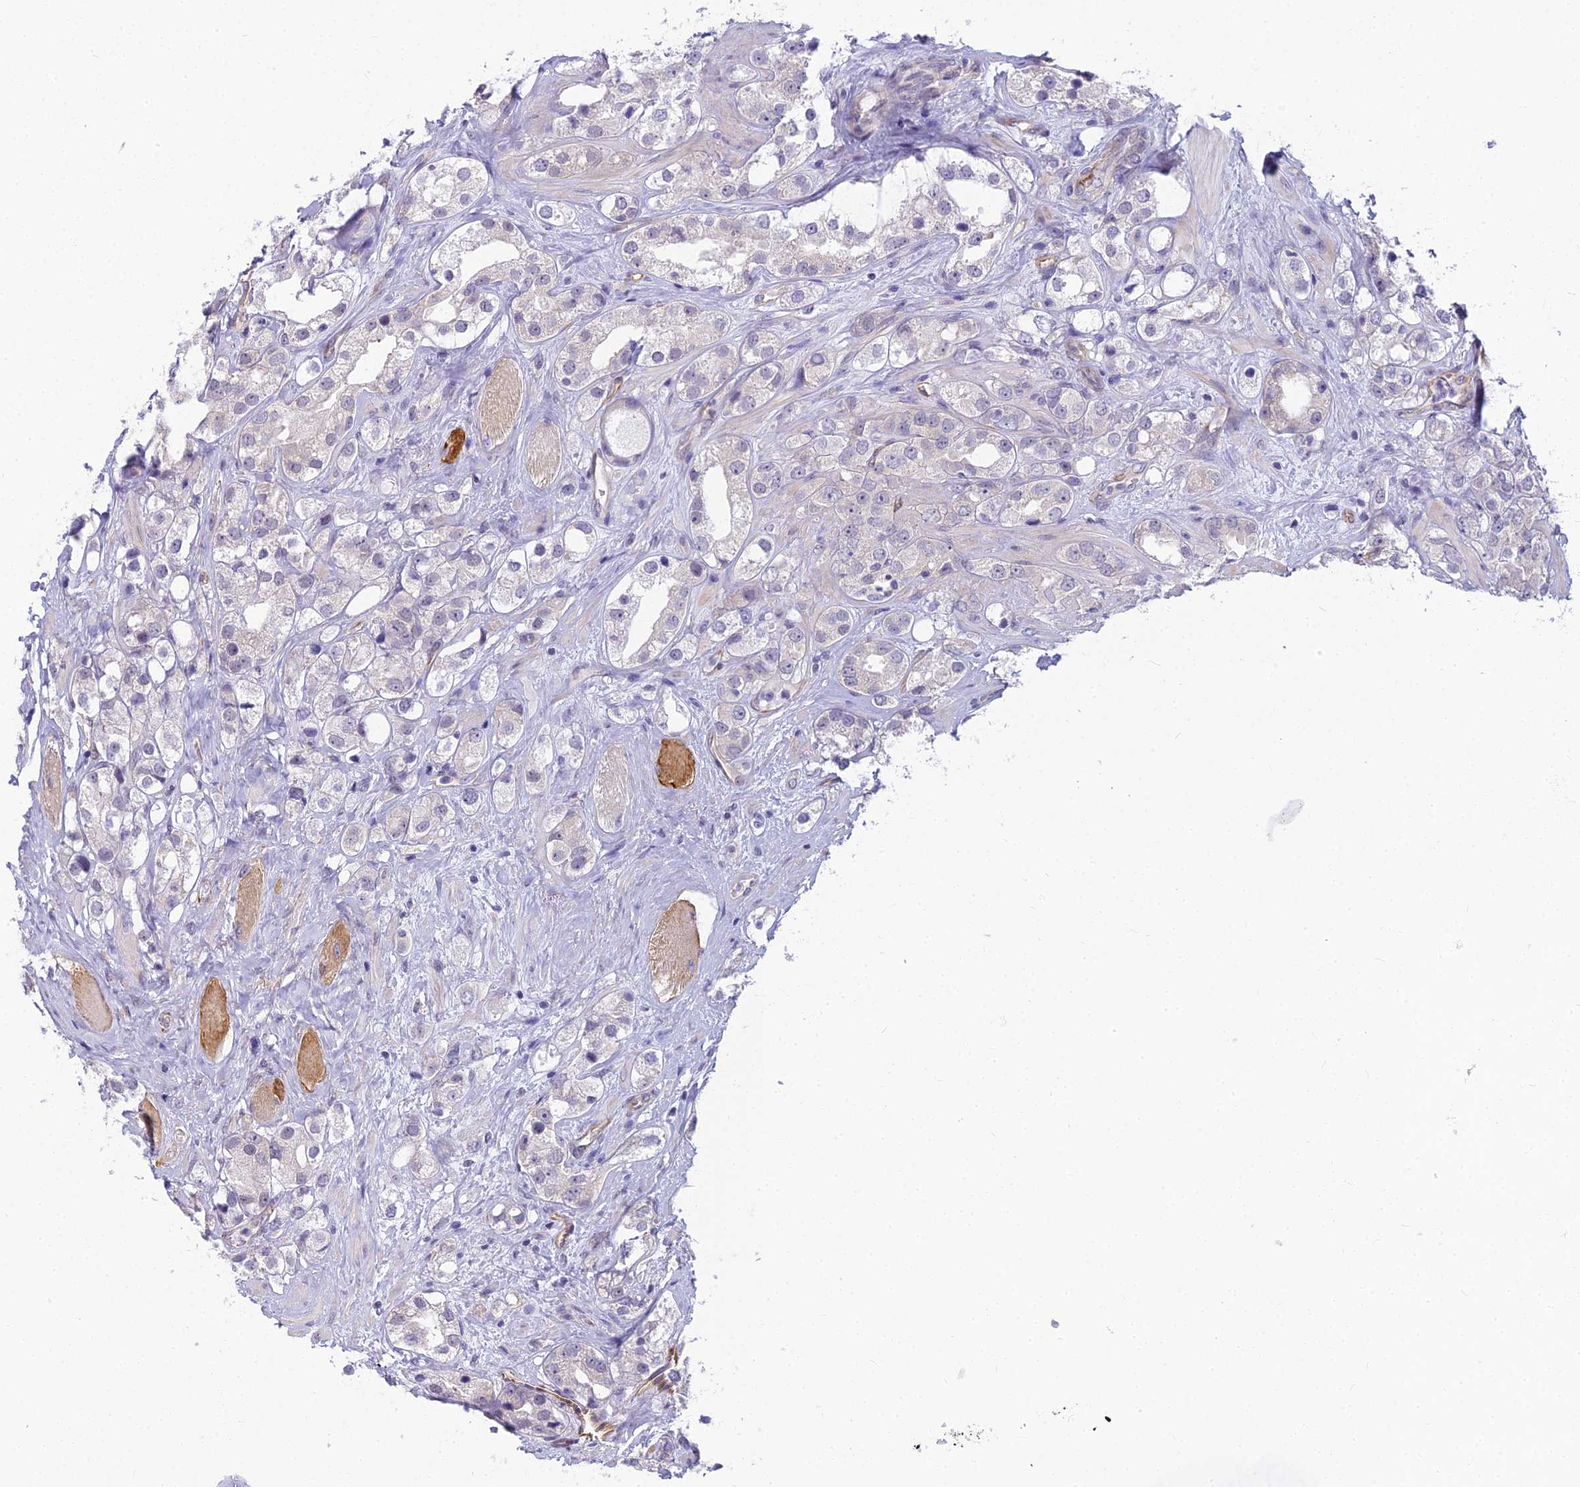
{"staining": {"intensity": "negative", "quantity": "none", "location": "none"}, "tissue": "prostate cancer", "cell_type": "Tumor cells", "image_type": "cancer", "snomed": [{"axis": "morphology", "description": "Adenocarcinoma, NOS"}, {"axis": "topography", "description": "Prostate"}], "caption": "Immunohistochemical staining of prostate adenocarcinoma displays no significant expression in tumor cells.", "gene": "RGL3", "patient": {"sex": "male", "age": 79}}